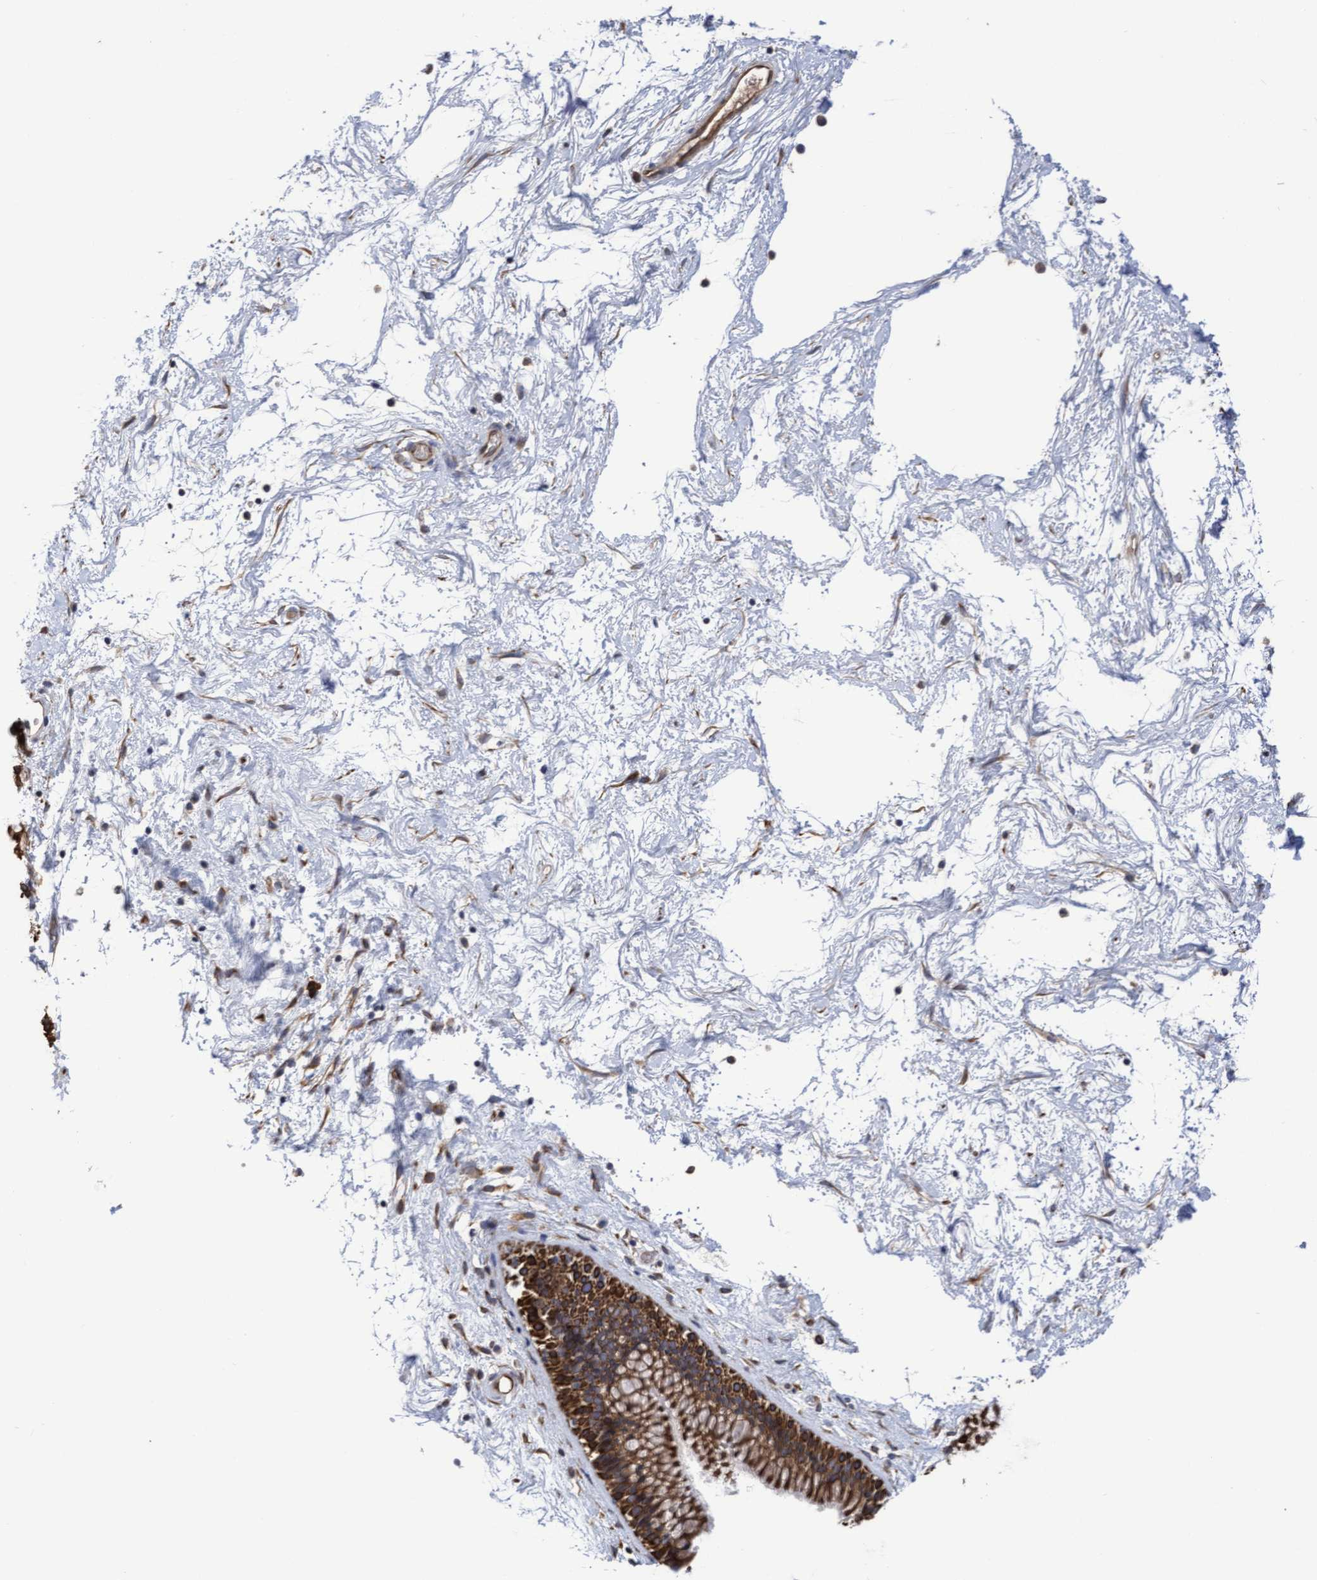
{"staining": {"intensity": "strong", "quantity": ">75%", "location": "cytoplasmic/membranous"}, "tissue": "nasopharynx", "cell_type": "Respiratory epithelial cells", "image_type": "normal", "snomed": [{"axis": "morphology", "description": "Normal tissue, NOS"}, {"axis": "morphology", "description": "Inflammation, NOS"}, {"axis": "topography", "description": "Nasopharynx"}], "caption": "Approximately >75% of respiratory epithelial cells in benign nasopharynx show strong cytoplasmic/membranous protein positivity as visualized by brown immunohistochemical staining.", "gene": "KRT24", "patient": {"sex": "male", "age": 48}}